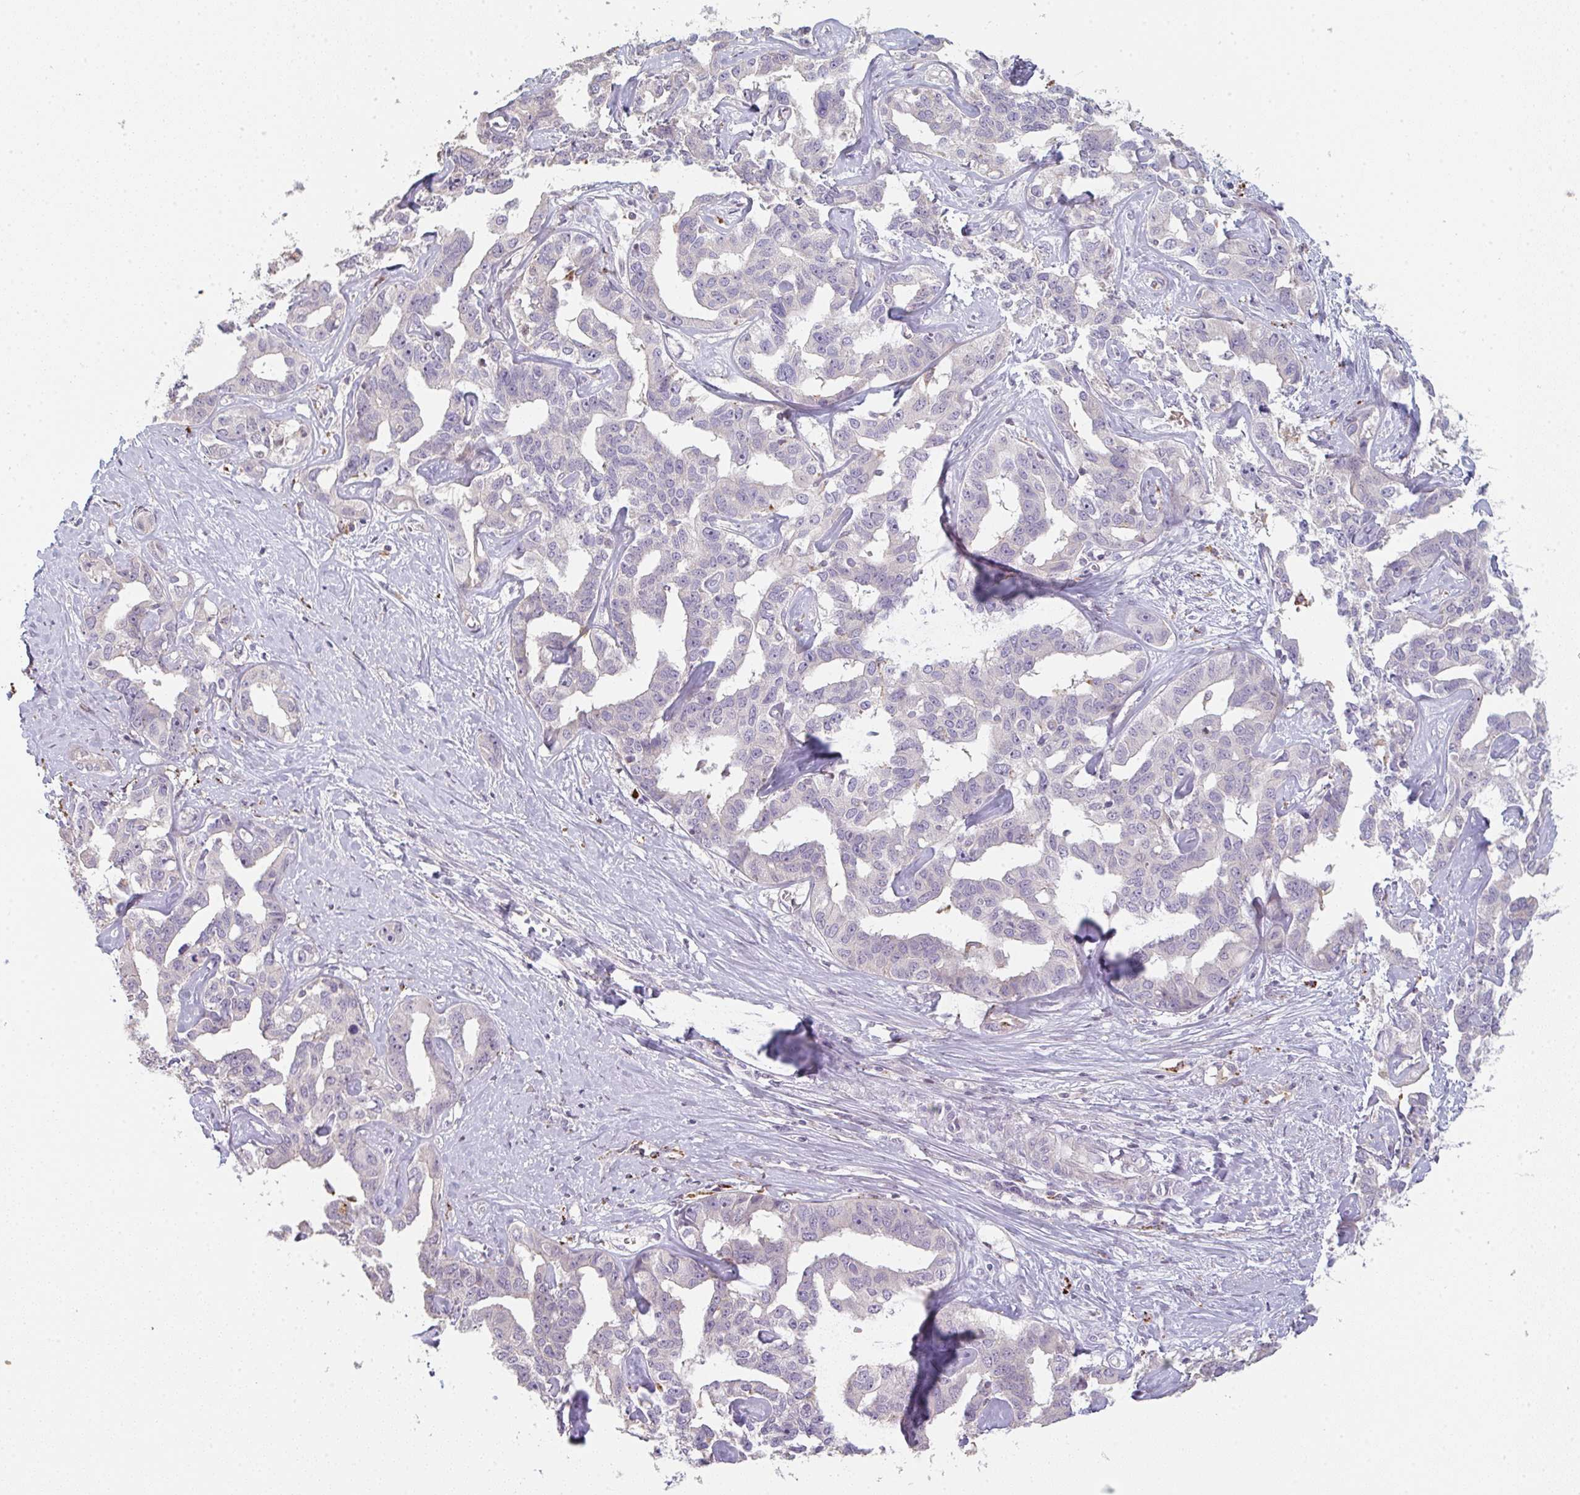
{"staining": {"intensity": "negative", "quantity": "none", "location": "none"}, "tissue": "liver cancer", "cell_type": "Tumor cells", "image_type": "cancer", "snomed": [{"axis": "morphology", "description": "Cholangiocarcinoma"}, {"axis": "topography", "description": "Liver"}], "caption": "Tumor cells show no significant positivity in cholangiocarcinoma (liver).", "gene": "TMEM237", "patient": {"sex": "male", "age": 59}}